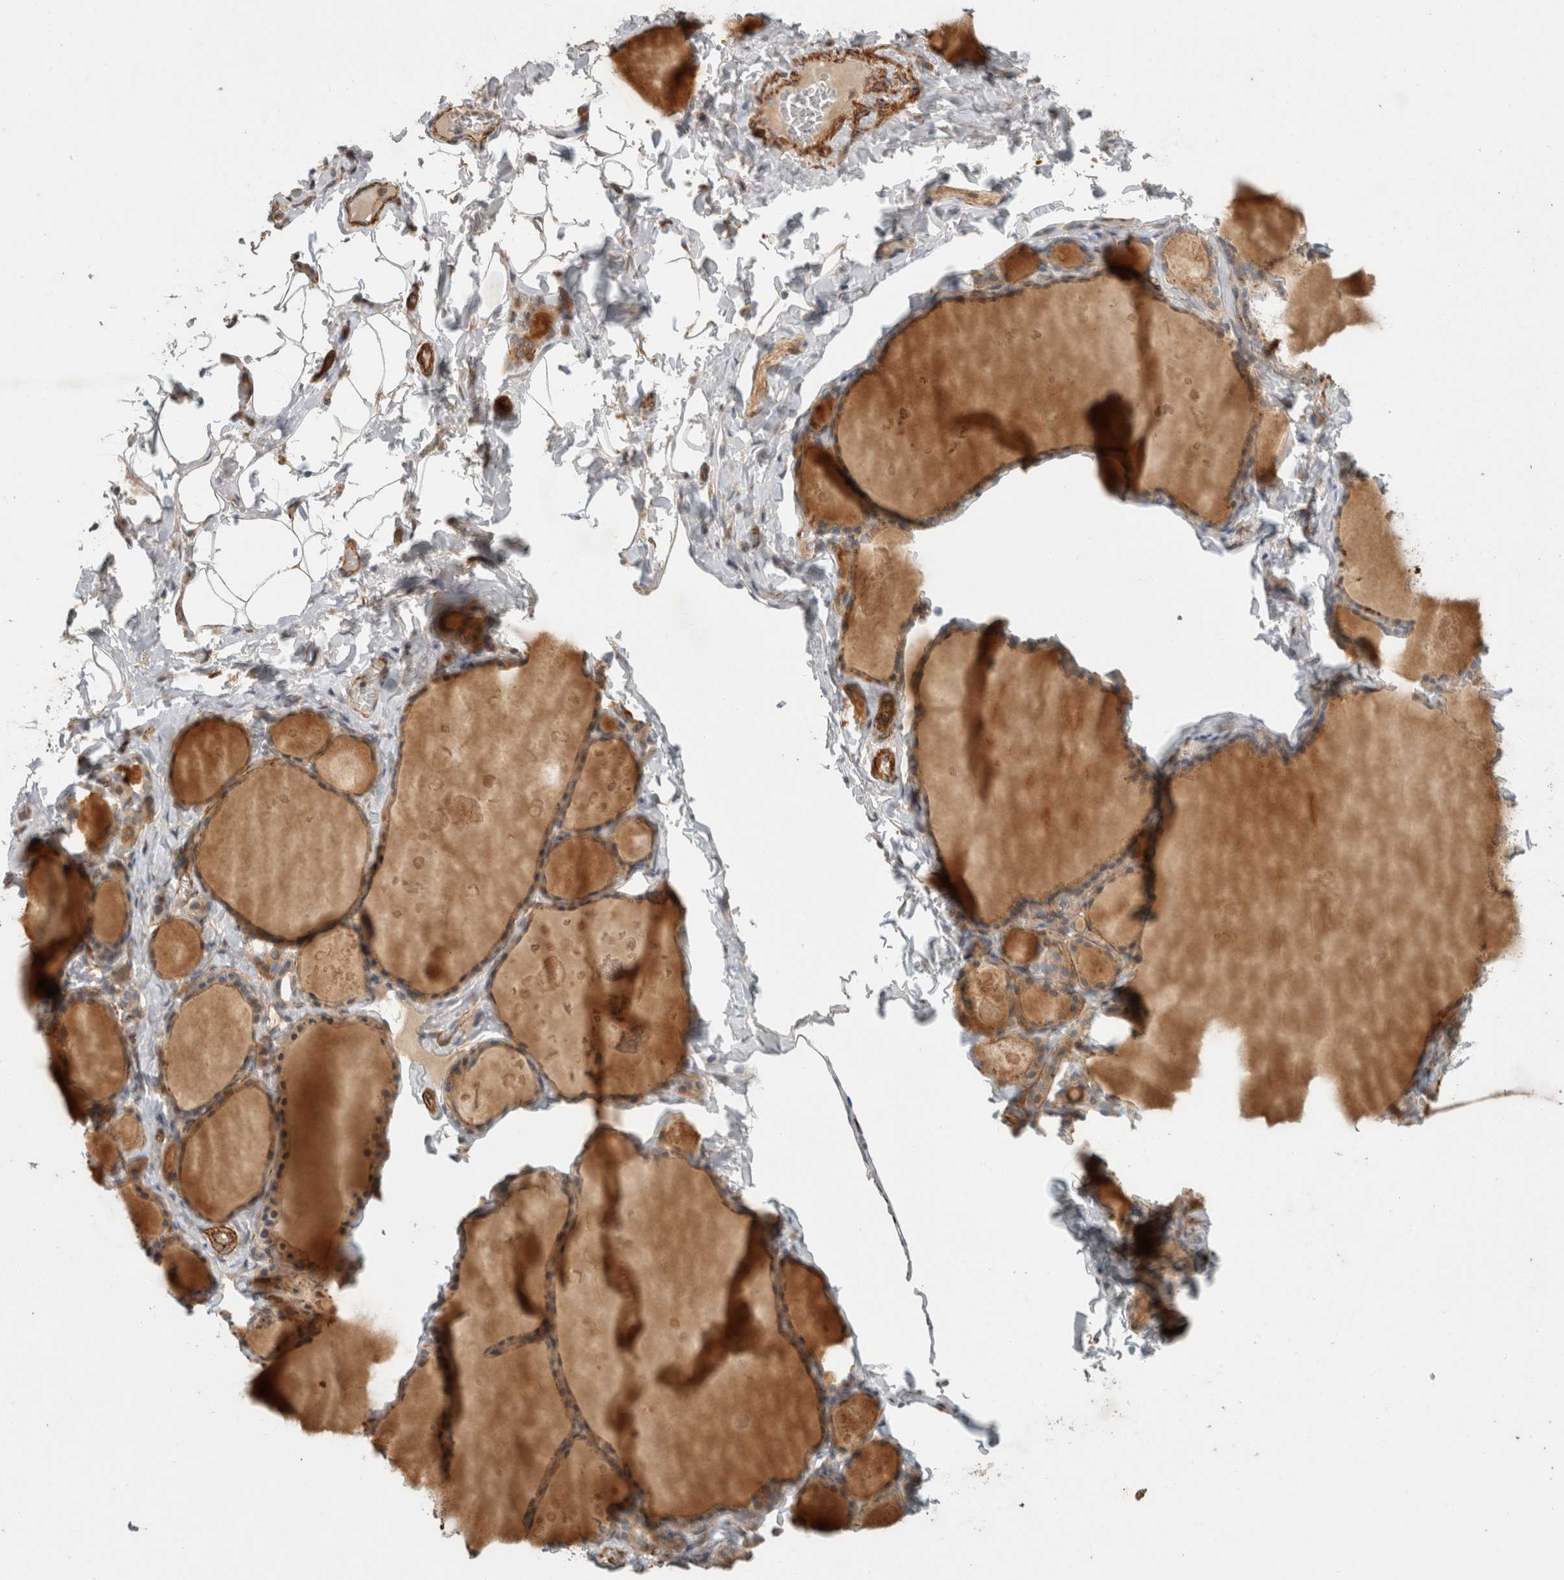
{"staining": {"intensity": "moderate", "quantity": ">75%", "location": "cytoplasmic/membranous"}, "tissue": "thyroid gland", "cell_type": "Glandular cells", "image_type": "normal", "snomed": [{"axis": "morphology", "description": "Normal tissue, NOS"}, {"axis": "topography", "description": "Thyroid gland"}], "caption": "A micrograph of thyroid gland stained for a protein exhibits moderate cytoplasmic/membranous brown staining in glandular cells. The staining is performed using DAB brown chromogen to label protein expression. The nuclei are counter-stained blue using hematoxylin.", "gene": "SIPA1L2", "patient": {"sex": "male", "age": 56}}